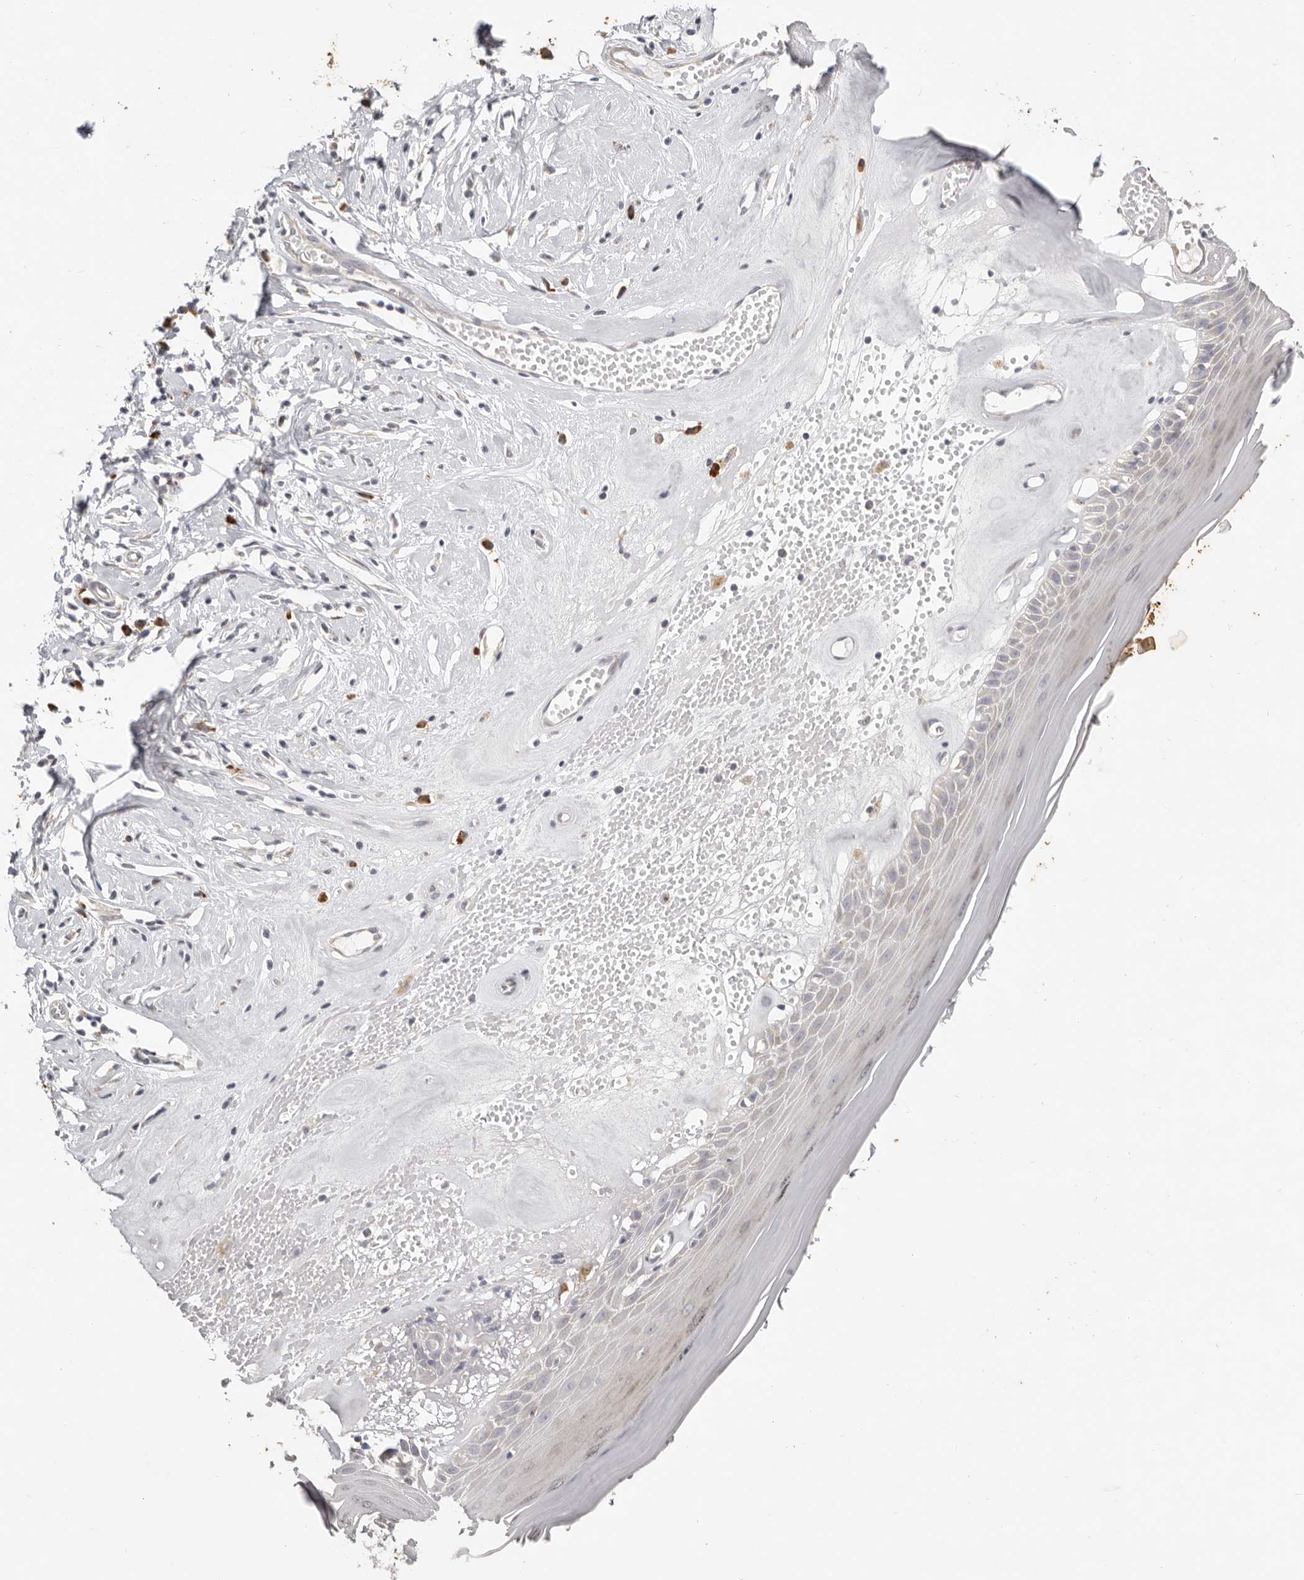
{"staining": {"intensity": "weak", "quantity": "25%-75%", "location": "cytoplasmic/membranous"}, "tissue": "skin", "cell_type": "Epidermal cells", "image_type": "normal", "snomed": [{"axis": "morphology", "description": "Normal tissue, NOS"}, {"axis": "morphology", "description": "Inflammation, NOS"}, {"axis": "topography", "description": "Vulva"}], "caption": "This image shows normal skin stained with immunohistochemistry to label a protein in brown. The cytoplasmic/membranous of epidermal cells show weak positivity for the protein. Nuclei are counter-stained blue.", "gene": "WDR77", "patient": {"sex": "female", "age": 84}}